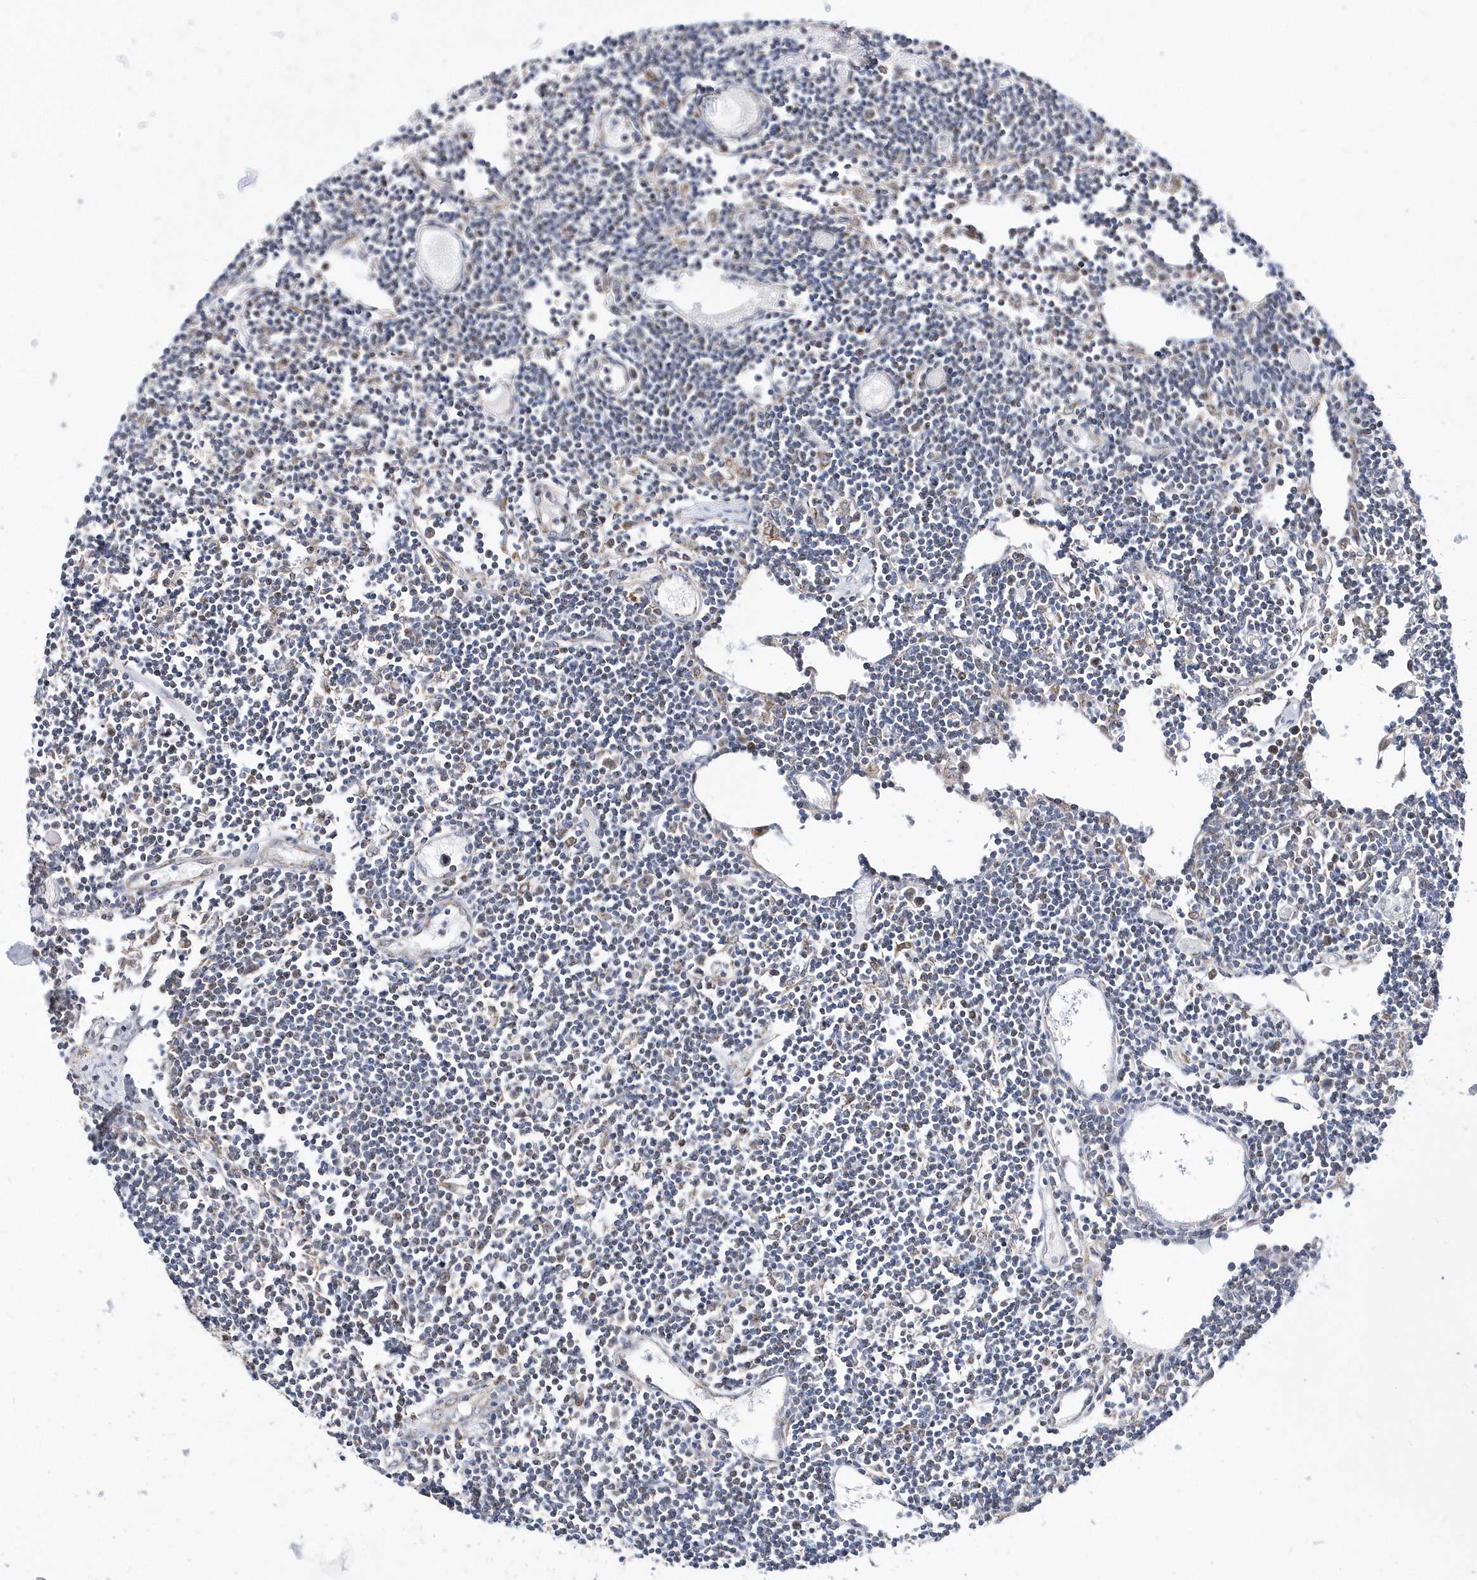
{"staining": {"intensity": "negative", "quantity": "none", "location": "none"}, "tissue": "lymph node", "cell_type": "Germinal center cells", "image_type": "normal", "snomed": [{"axis": "morphology", "description": "Normal tissue, NOS"}, {"axis": "topography", "description": "Lymph node"}], "caption": "This micrograph is of benign lymph node stained with immunohistochemistry to label a protein in brown with the nuclei are counter-stained blue. There is no expression in germinal center cells.", "gene": "SPATA5", "patient": {"sex": "female", "age": 11}}